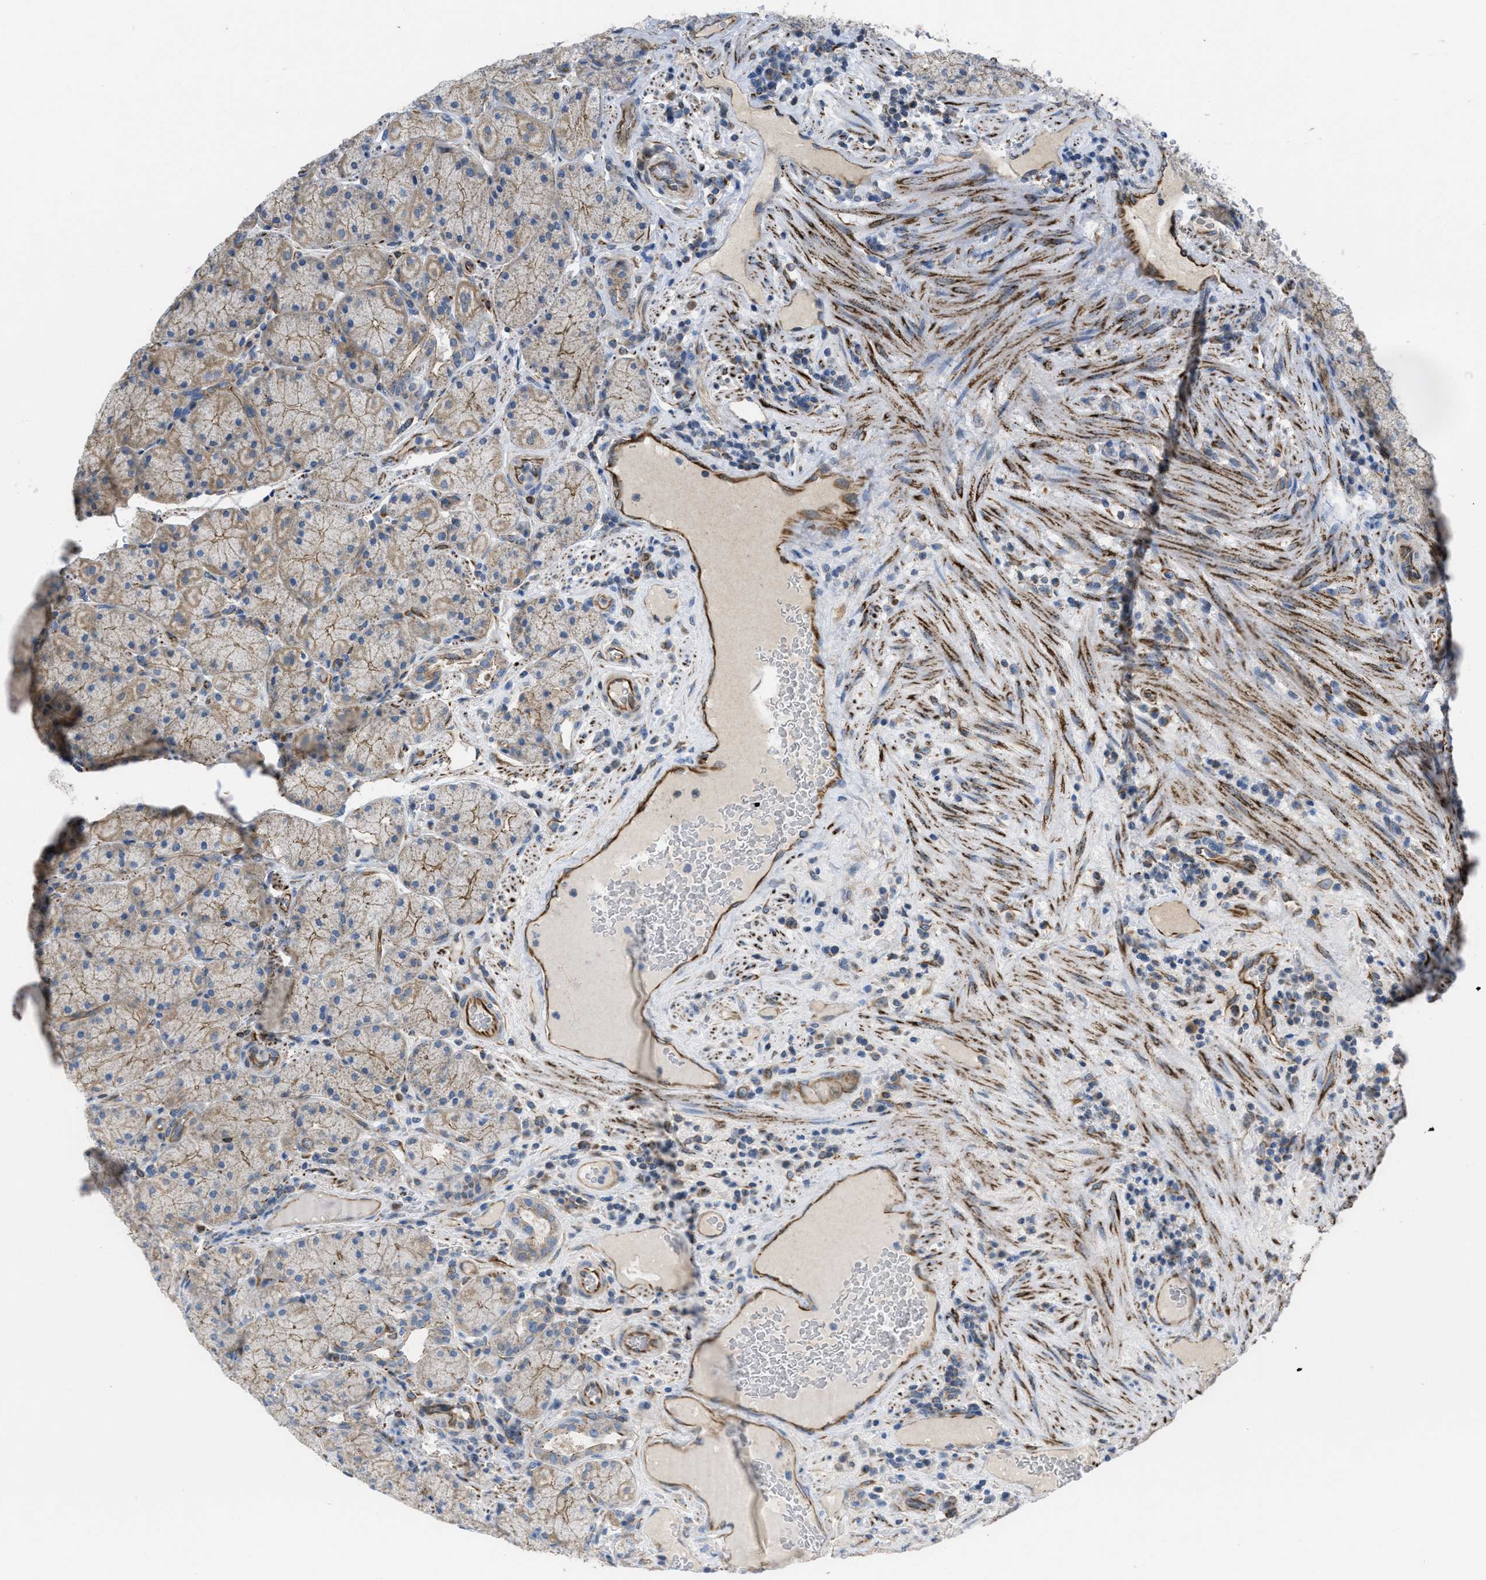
{"staining": {"intensity": "weak", "quantity": ">75%", "location": "cytoplasmic/membranous"}, "tissue": "stomach", "cell_type": "Glandular cells", "image_type": "normal", "snomed": [{"axis": "morphology", "description": "Normal tissue, NOS"}, {"axis": "morphology", "description": "Carcinoid, malignant, NOS"}, {"axis": "topography", "description": "Stomach, upper"}], "caption": "The histopathology image displays staining of benign stomach, revealing weak cytoplasmic/membranous protein staining (brown color) within glandular cells. Immunohistochemistry stains the protein in brown and the nuclei are stained blue.", "gene": "BTN3A1", "patient": {"sex": "male", "age": 39}}